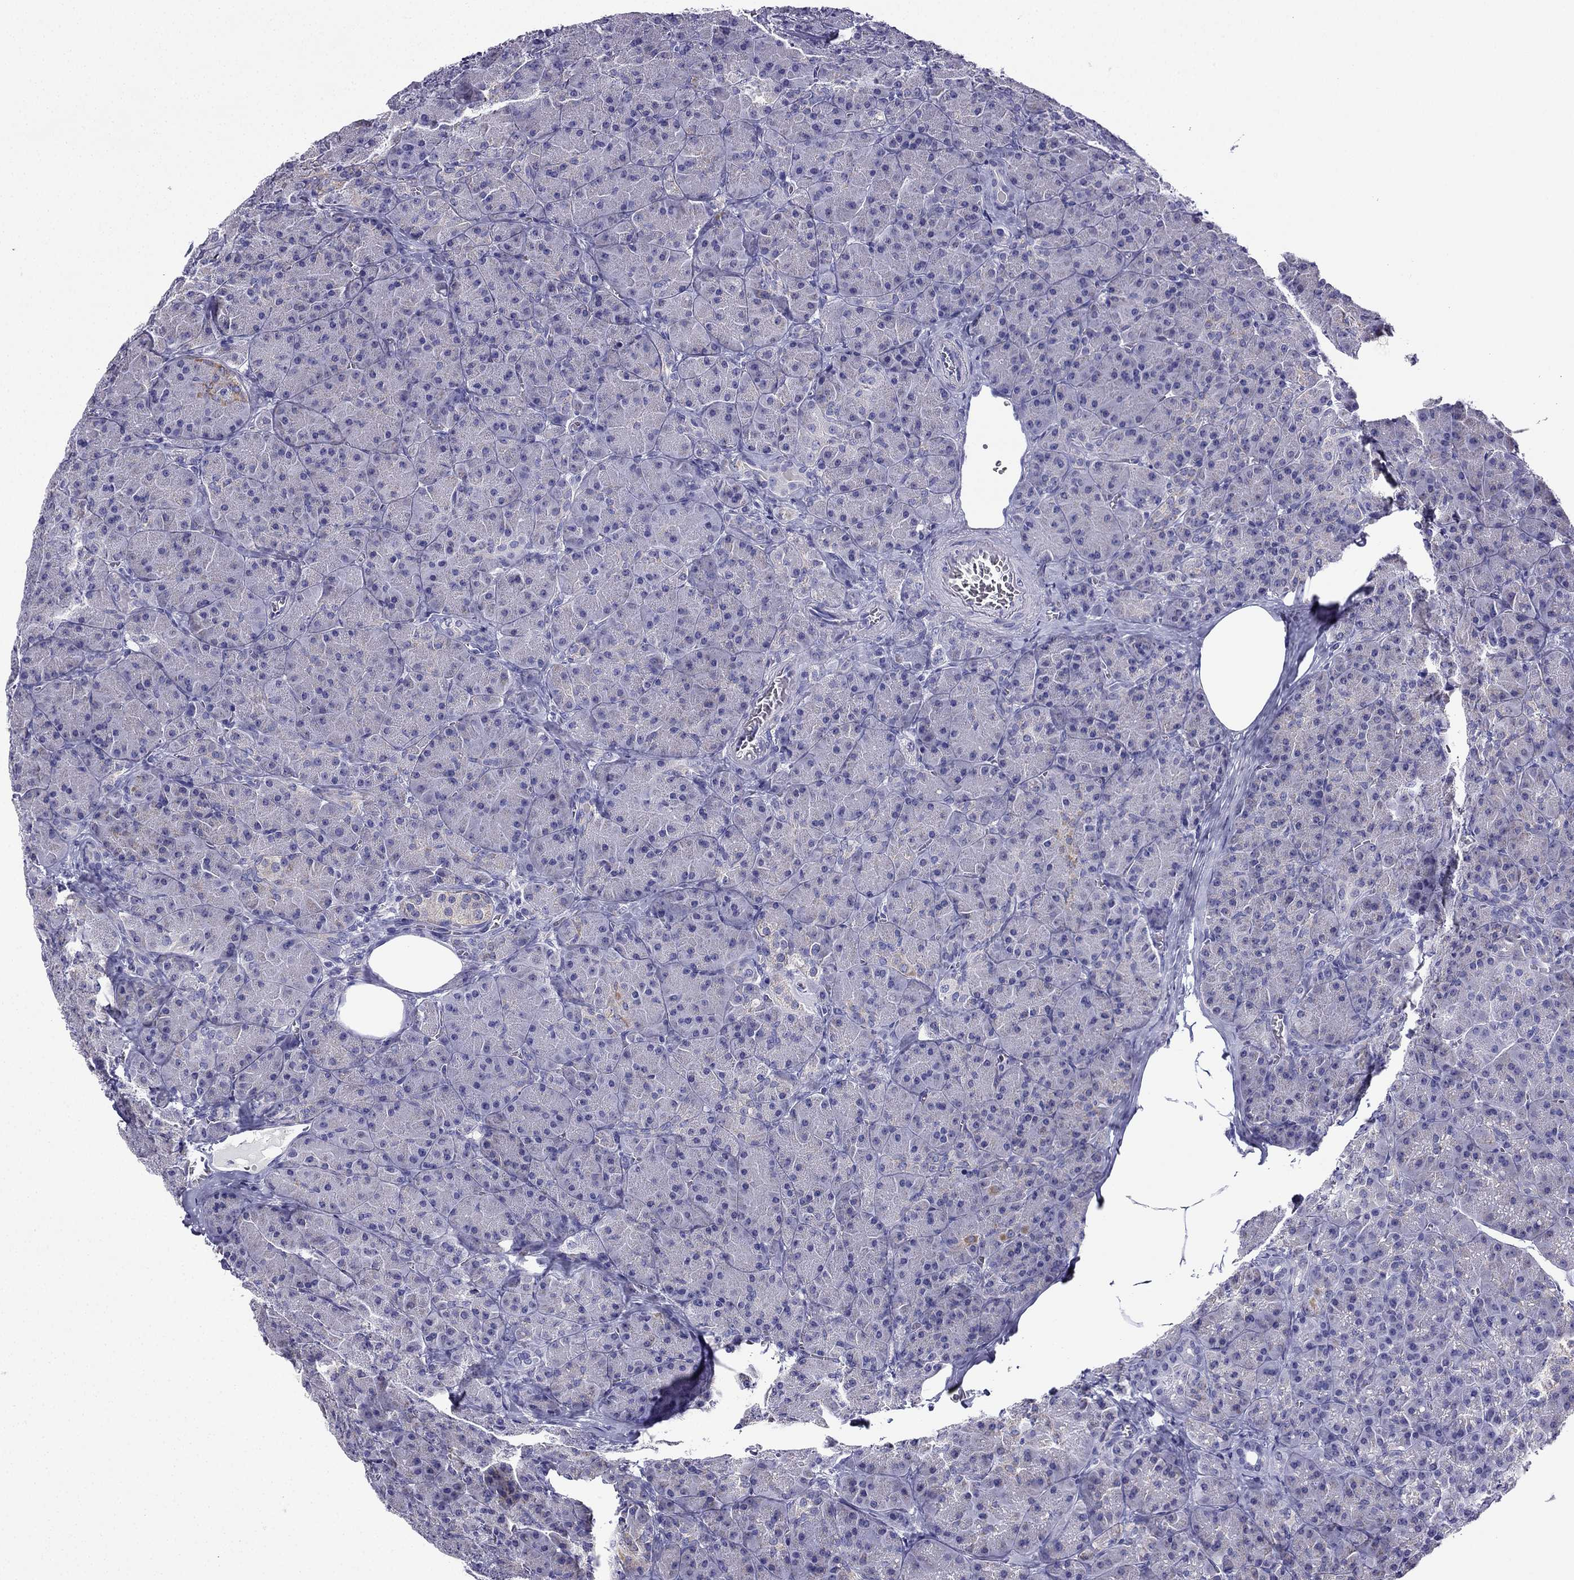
{"staining": {"intensity": "negative", "quantity": "none", "location": "none"}, "tissue": "pancreas", "cell_type": "Exocrine glandular cells", "image_type": "normal", "snomed": [{"axis": "morphology", "description": "Normal tissue, NOS"}, {"axis": "topography", "description": "Pancreas"}], "caption": "The photomicrograph displays no significant positivity in exocrine glandular cells of pancreas.", "gene": "KIF5A", "patient": {"sex": "male", "age": 57}}